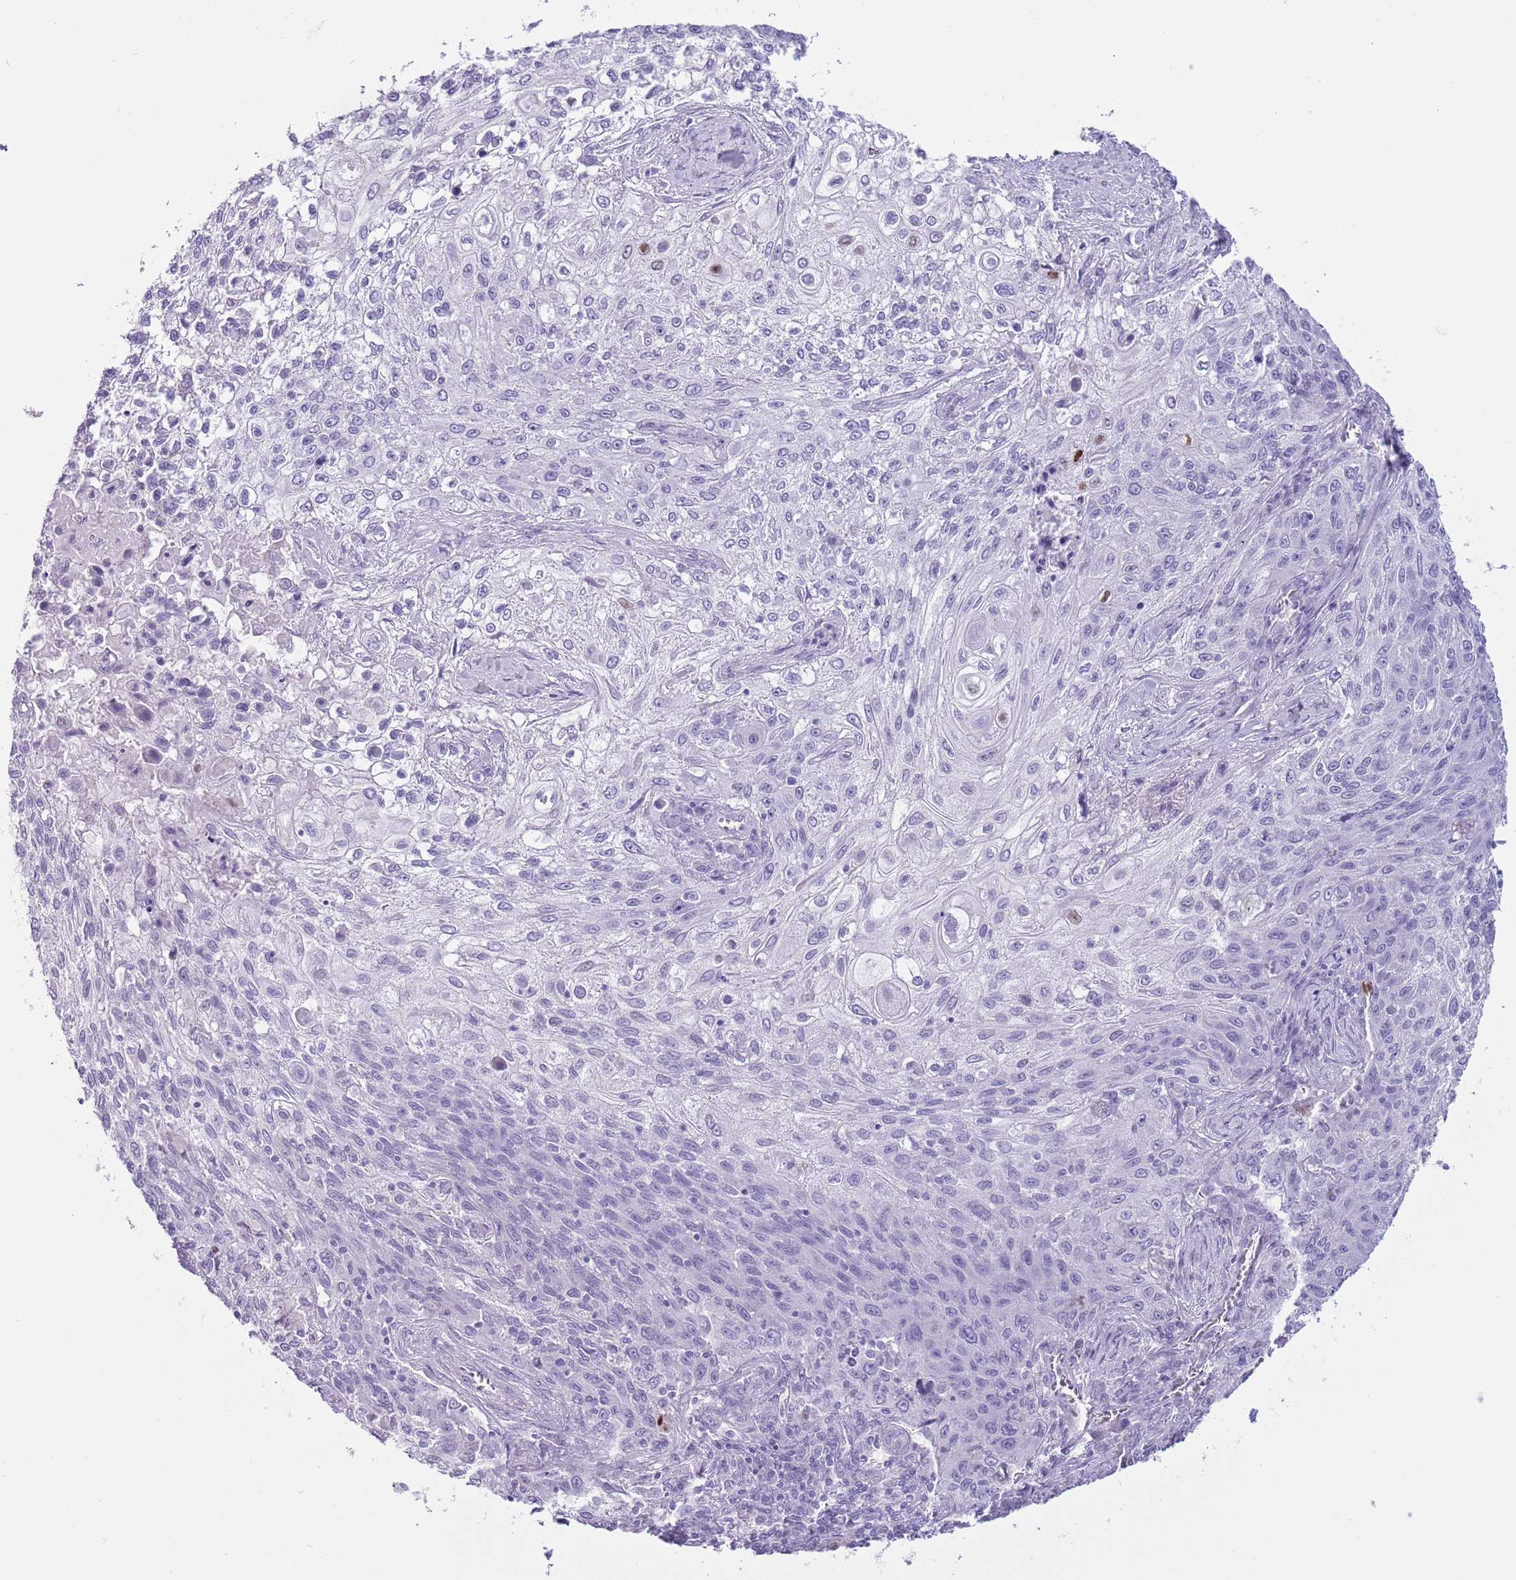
{"staining": {"intensity": "negative", "quantity": "none", "location": "none"}, "tissue": "lung cancer", "cell_type": "Tumor cells", "image_type": "cancer", "snomed": [{"axis": "morphology", "description": "Squamous cell carcinoma, NOS"}, {"axis": "topography", "description": "Lung"}], "caption": "Immunohistochemistry (IHC) histopathology image of human lung cancer (squamous cell carcinoma) stained for a protein (brown), which displays no positivity in tumor cells.", "gene": "SLC7A14", "patient": {"sex": "female", "age": 69}}